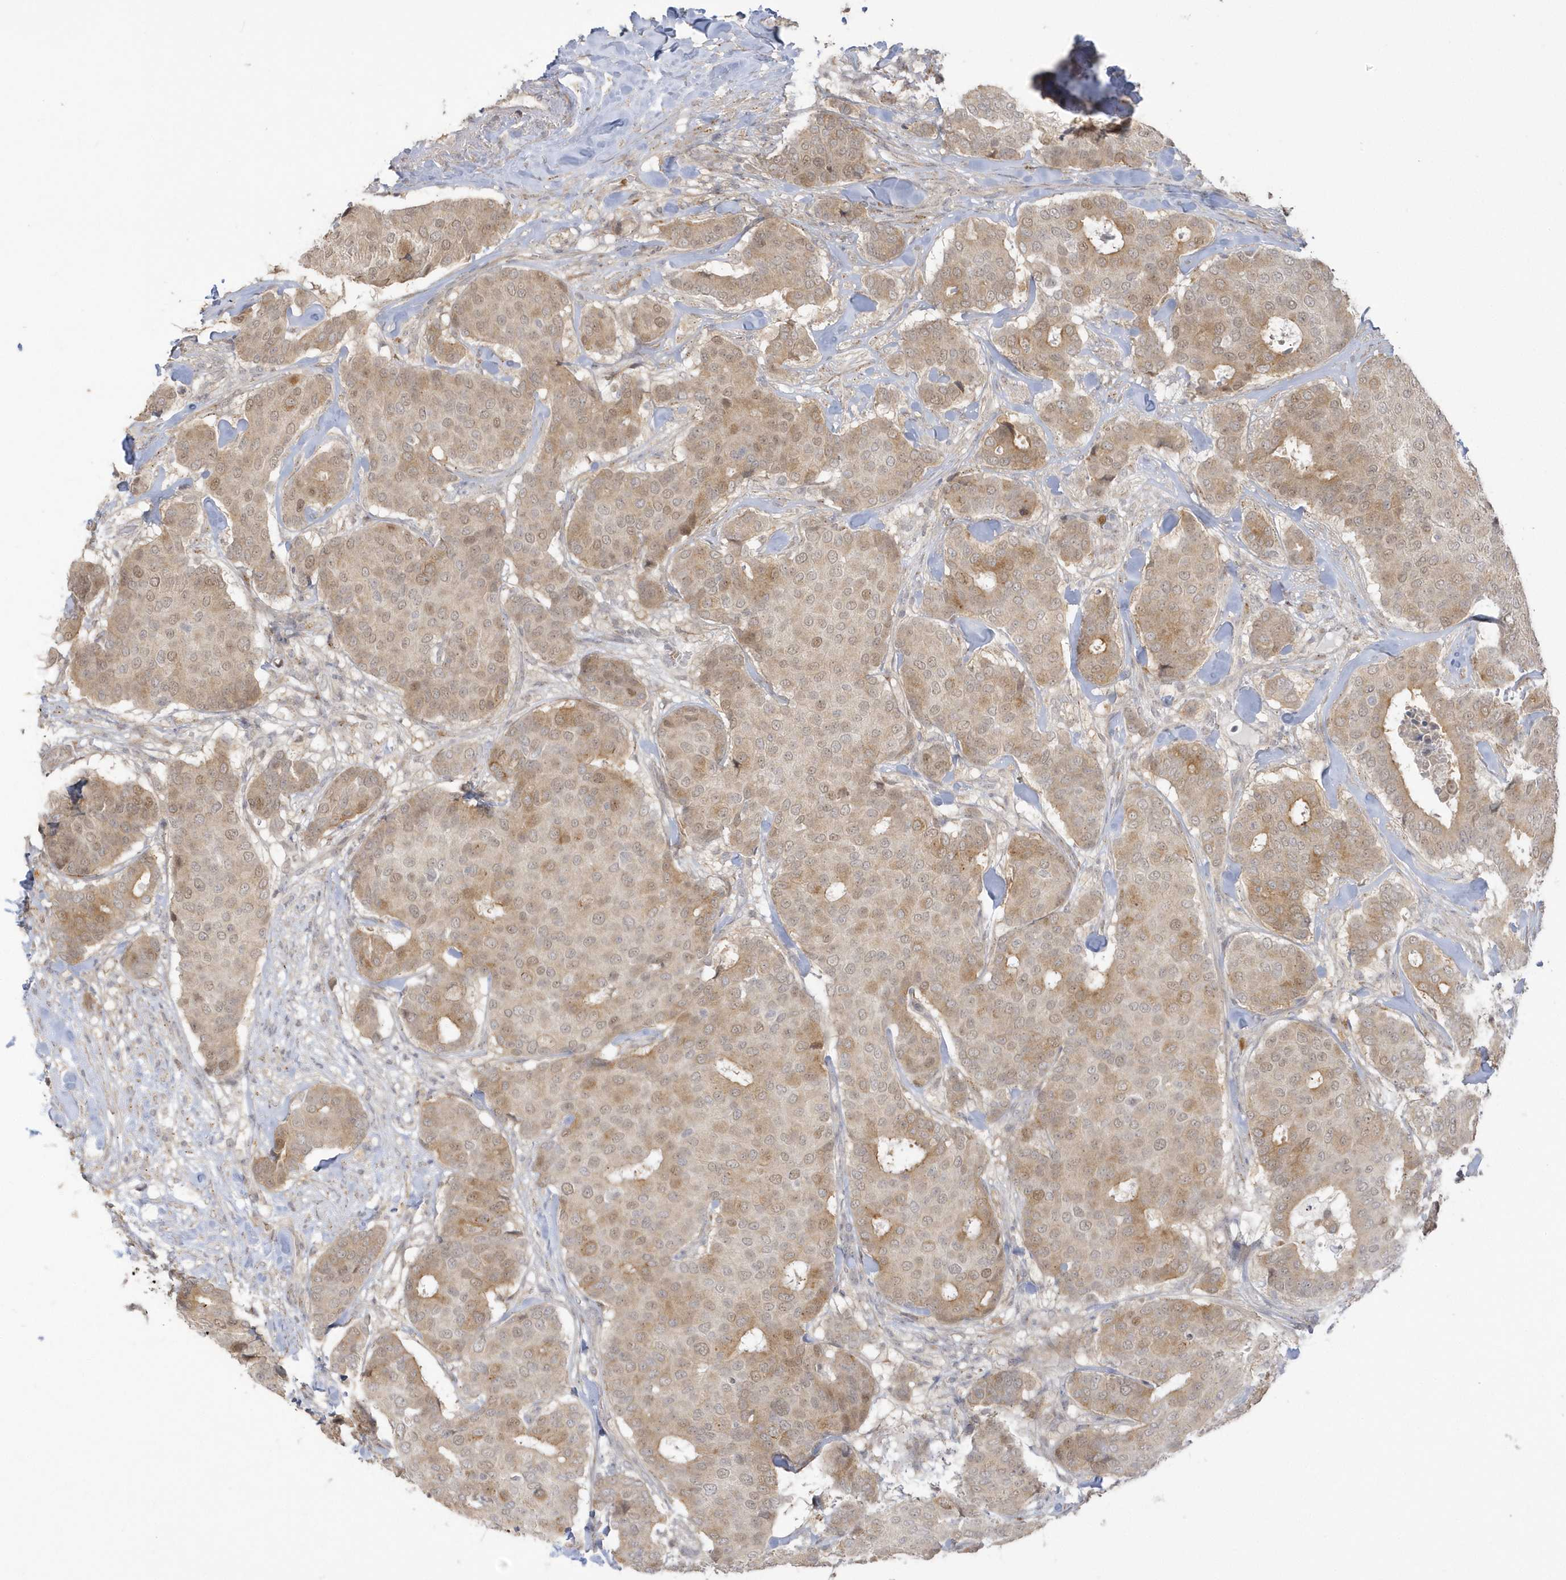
{"staining": {"intensity": "moderate", "quantity": ">75%", "location": "cytoplasmic/membranous,nuclear"}, "tissue": "breast cancer", "cell_type": "Tumor cells", "image_type": "cancer", "snomed": [{"axis": "morphology", "description": "Duct carcinoma"}, {"axis": "topography", "description": "Breast"}], "caption": "IHC of human infiltrating ductal carcinoma (breast) shows medium levels of moderate cytoplasmic/membranous and nuclear positivity in approximately >75% of tumor cells. (IHC, brightfield microscopy, high magnification).", "gene": "NAF1", "patient": {"sex": "female", "age": 75}}